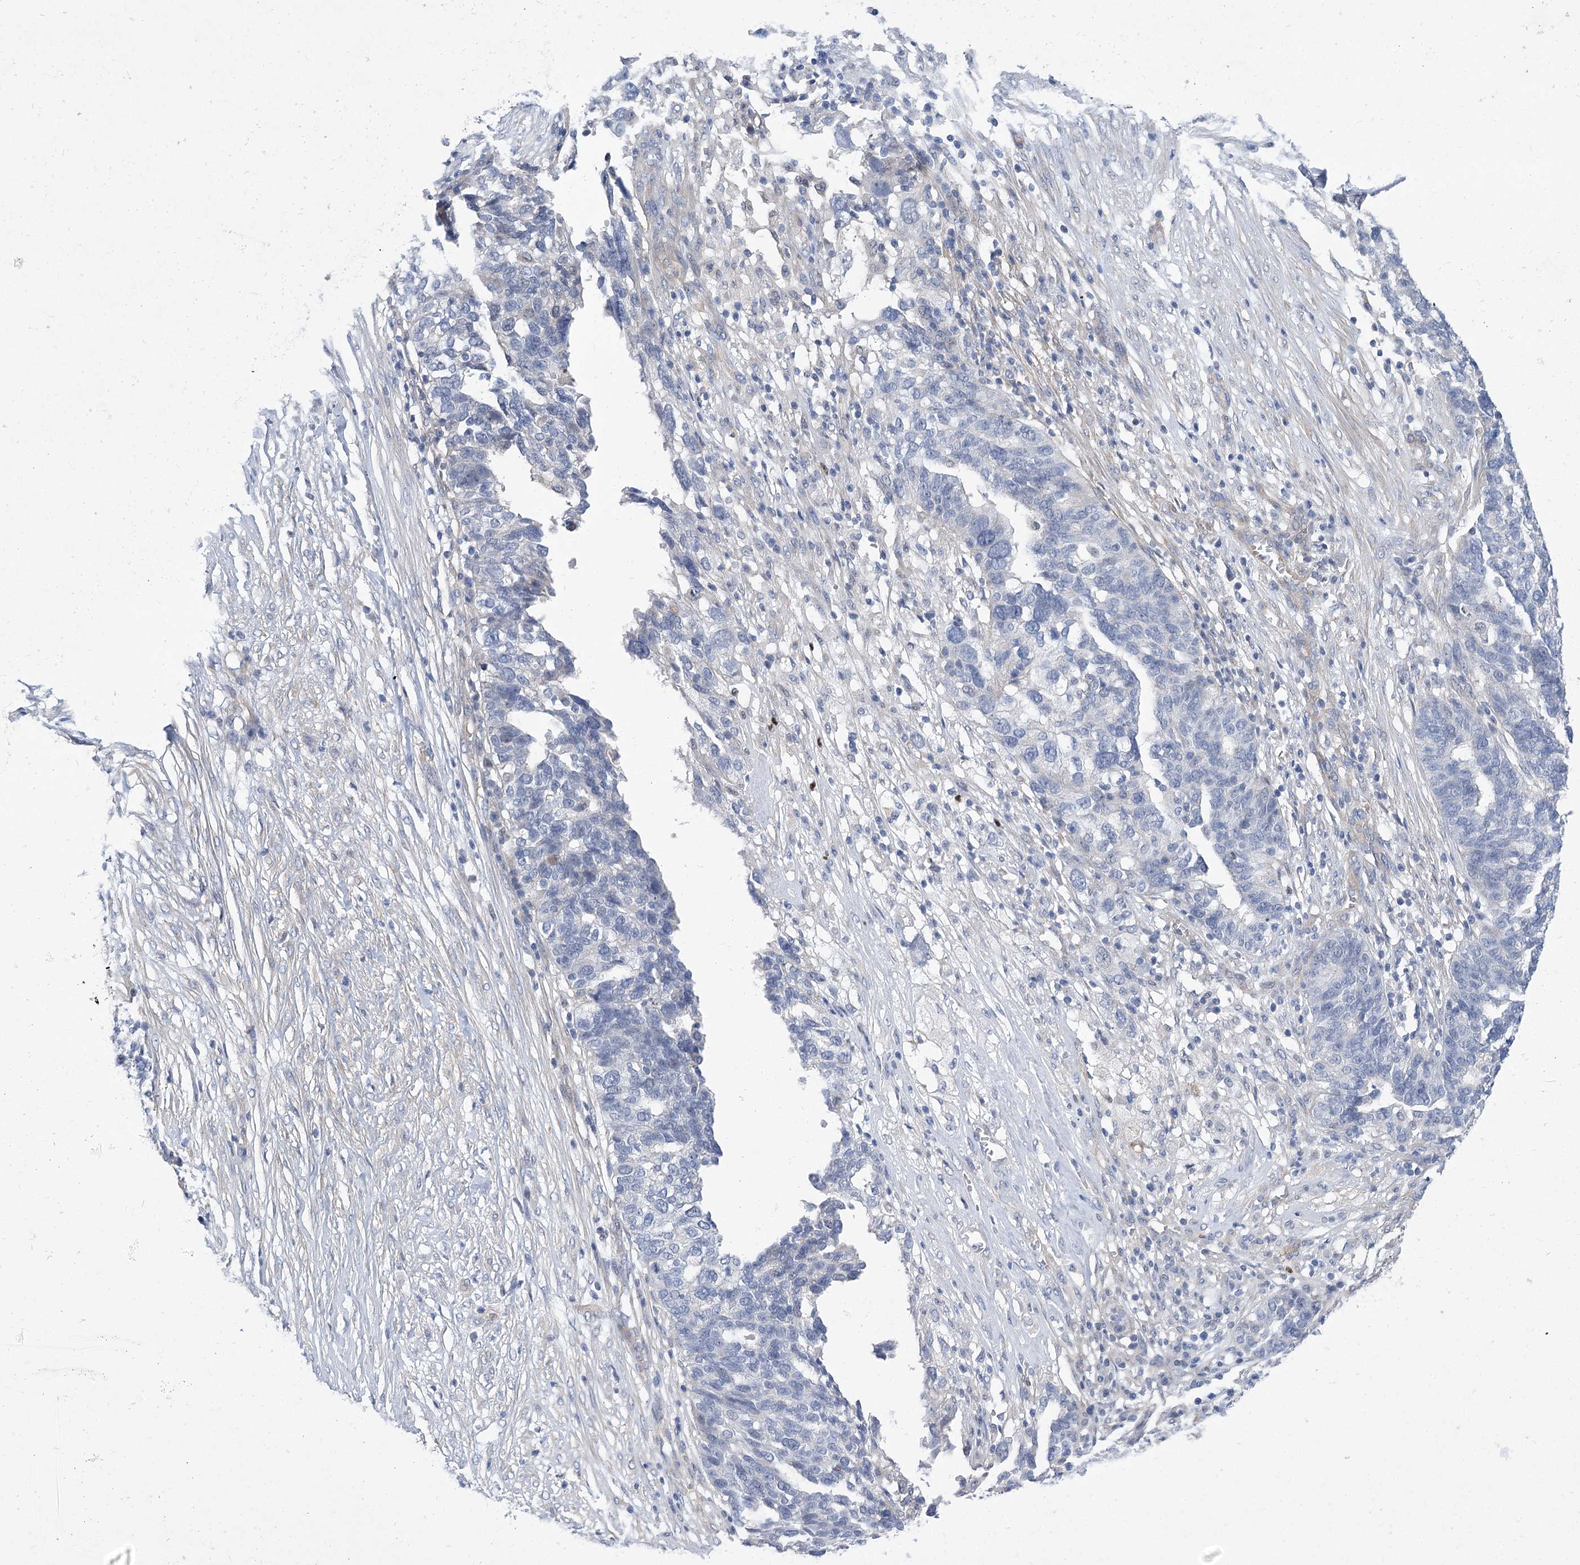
{"staining": {"intensity": "negative", "quantity": "none", "location": "none"}, "tissue": "ovarian cancer", "cell_type": "Tumor cells", "image_type": "cancer", "snomed": [{"axis": "morphology", "description": "Cystadenocarcinoma, serous, NOS"}, {"axis": "topography", "description": "Ovary"}], "caption": "Human ovarian cancer (serous cystadenocarcinoma) stained for a protein using immunohistochemistry (IHC) displays no positivity in tumor cells.", "gene": "THAP6", "patient": {"sex": "female", "age": 59}}